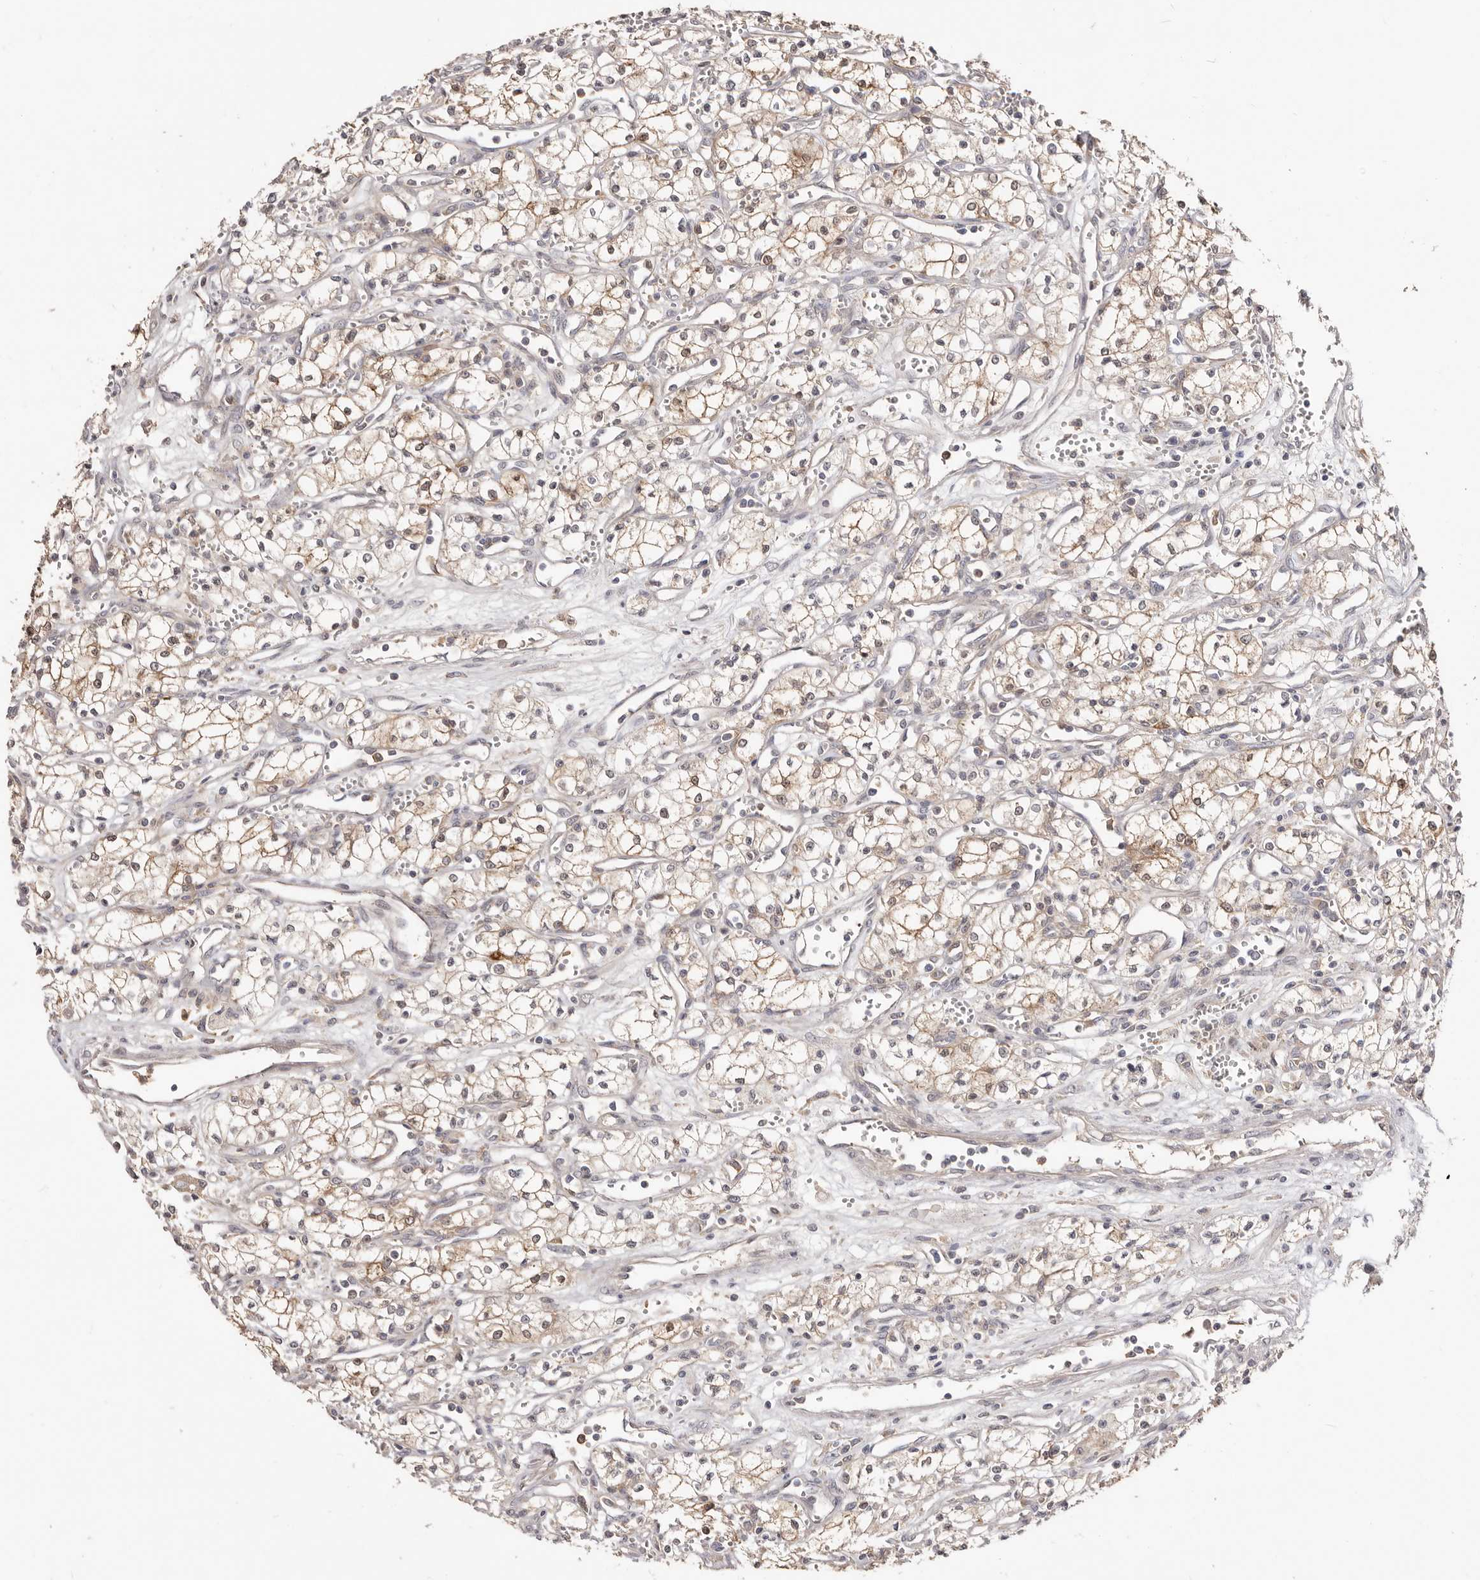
{"staining": {"intensity": "moderate", "quantity": ">75%", "location": "cytoplasmic/membranous"}, "tissue": "renal cancer", "cell_type": "Tumor cells", "image_type": "cancer", "snomed": [{"axis": "morphology", "description": "Adenocarcinoma, NOS"}, {"axis": "topography", "description": "Kidney"}], "caption": "Moderate cytoplasmic/membranous protein positivity is present in approximately >75% of tumor cells in renal cancer (adenocarcinoma). (DAB (3,3'-diaminobenzidine) IHC, brown staining for protein, blue staining for nuclei).", "gene": "TC2N", "patient": {"sex": "male", "age": 59}}